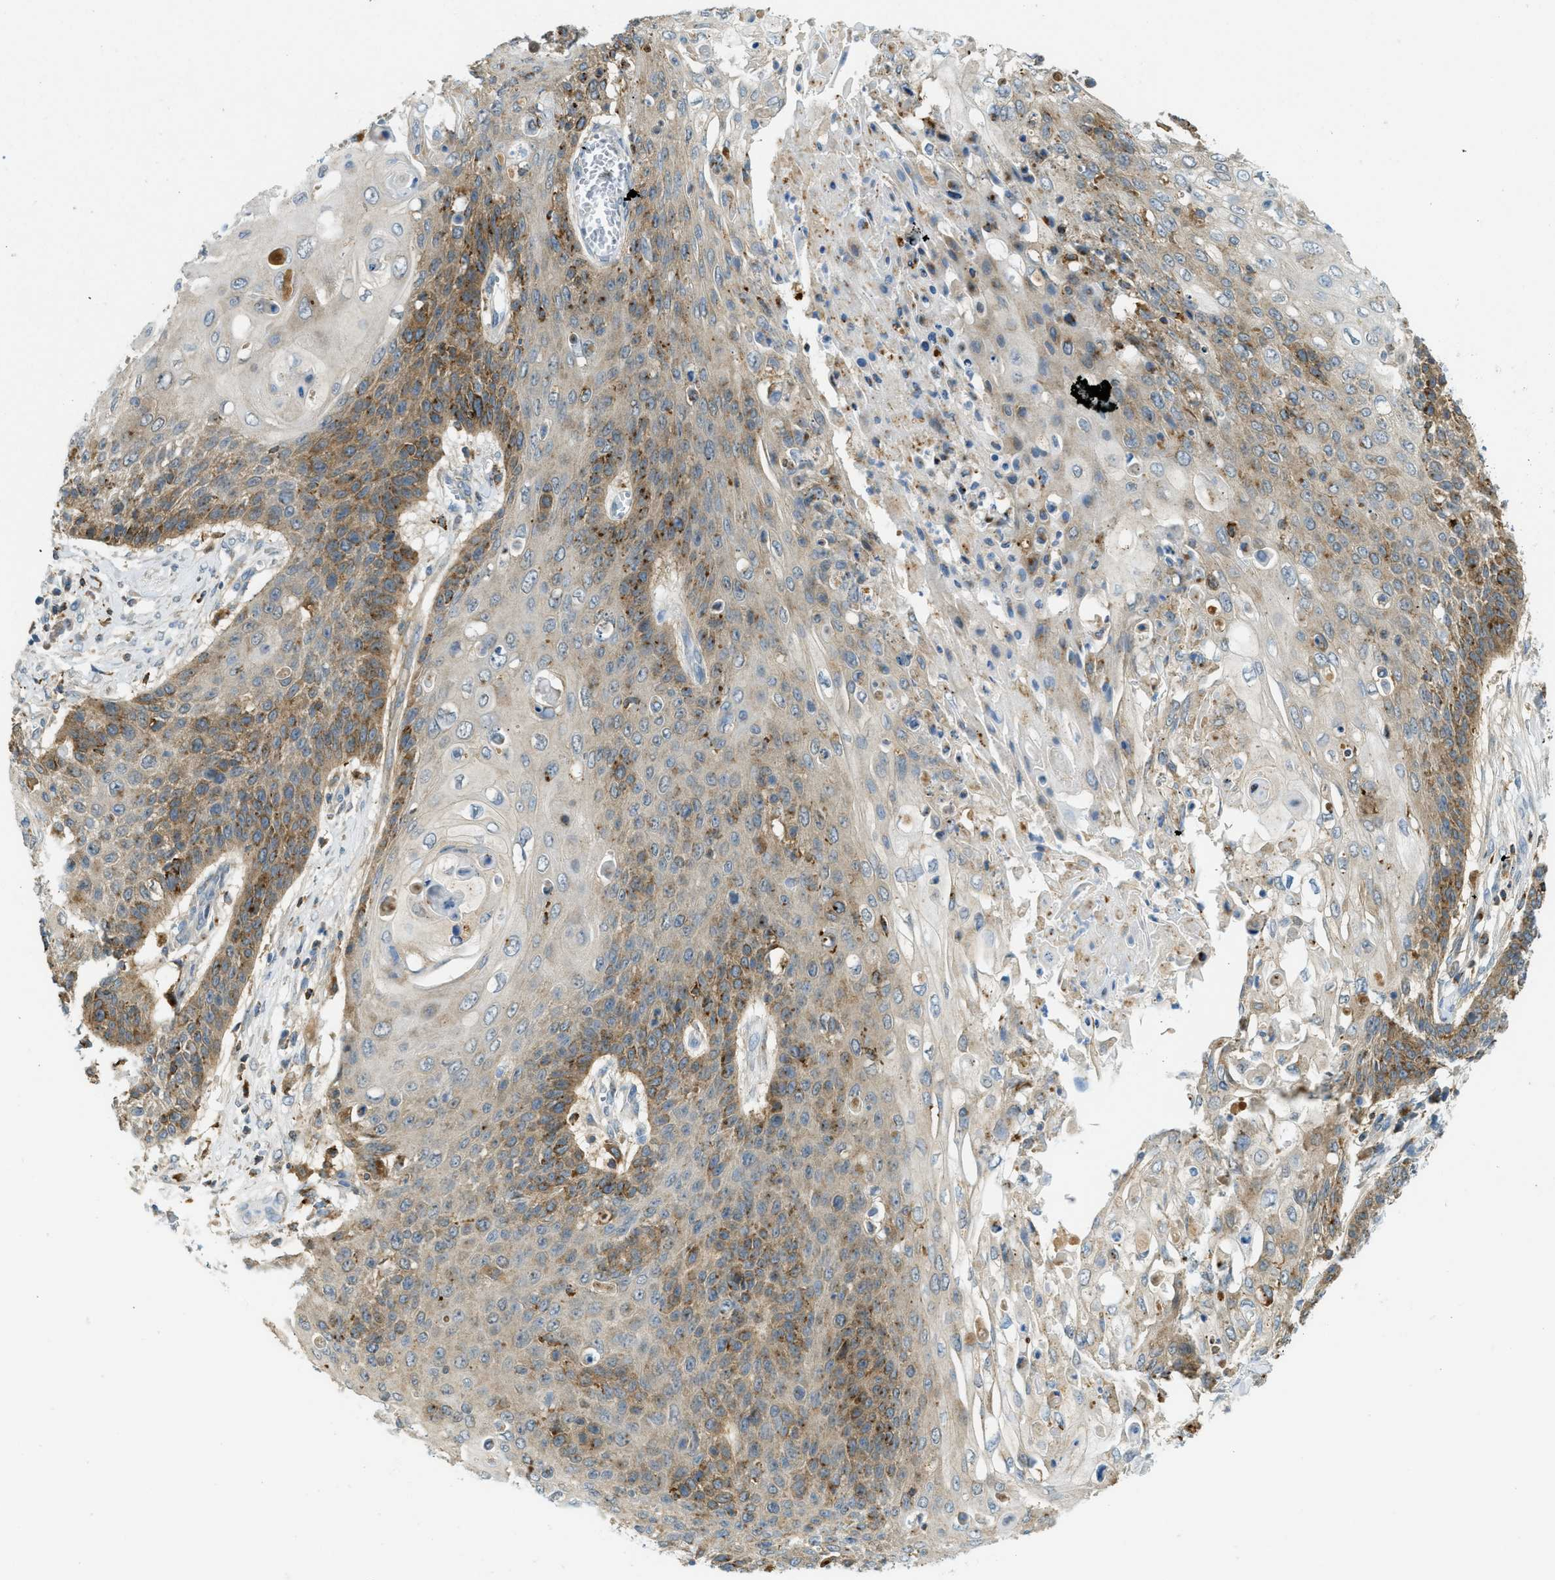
{"staining": {"intensity": "moderate", "quantity": "25%-75%", "location": "cytoplasmic/membranous"}, "tissue": "cervical cancer", "cell_type": "Tumor cells", "image_type": "cancer", "snomed": [{"axis": "morphology", "description": "Squamous cell carcinoma, NOS"}, {"axis": "topography", "description": "Cervix"}], "caption": "Immunohistochemical staining of cervical cancer exhibits medium levels of moderate cytoplasmic/membranous protein expression in approximately 25%-75% of tumor cells. (brown staining indicates protein expression, while blue staining denotes nuclei).", "gene": "PLBD2", "patient": {"sex": "female", "age": 39}}